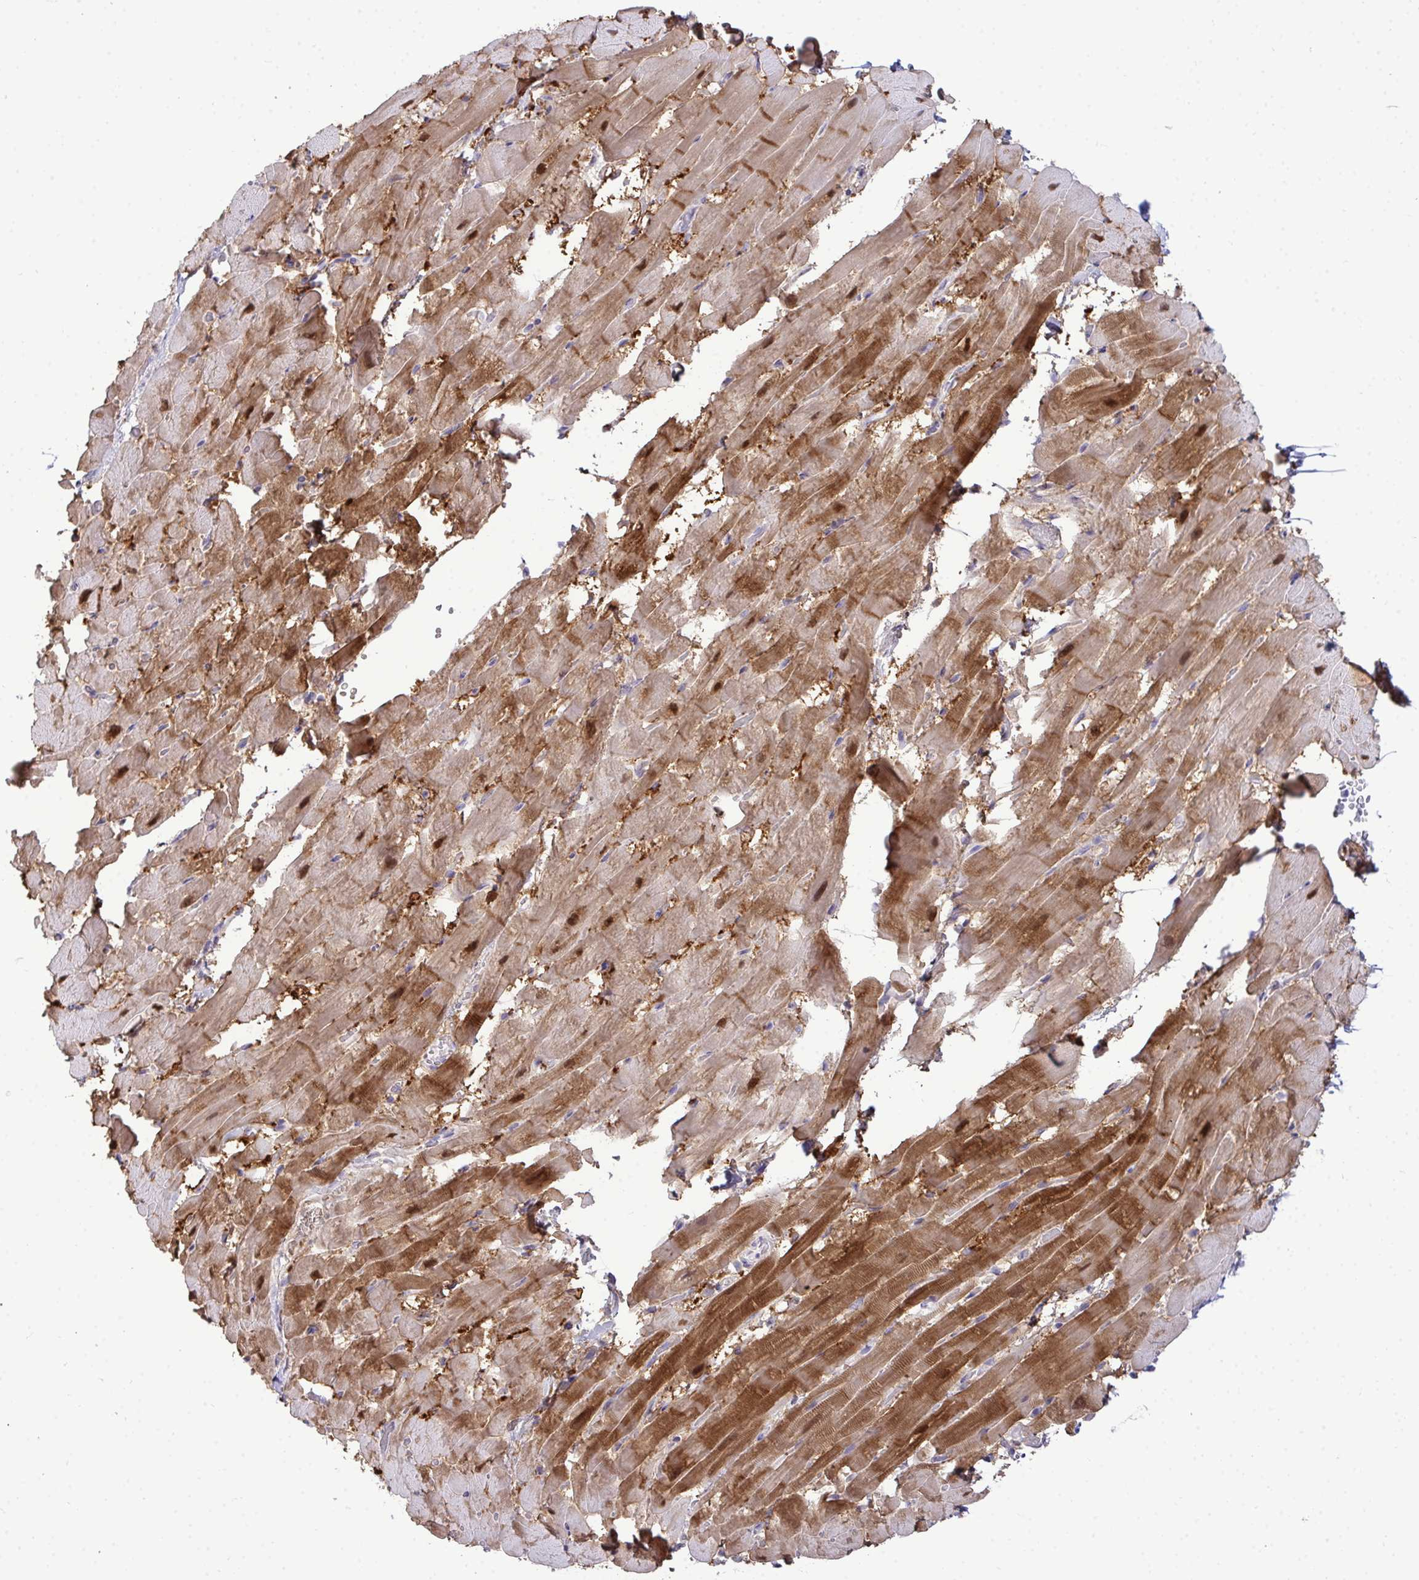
{"staining": {"intensity": "strong", "quantity": "25%-75%", "location": "cytoplasmic/membranous,nuclear"}, "tissue": "heart muscle", "cell_type": "Cardiomyocytes", "image_type": "normal", "snomed": [{"axis": "morphology", "description": "Normal tissue, NOS"}, {"axis": "topography", "description": "Heart"}], "caption": "Human heart muscle stained with a brown dye demonstrates strong cytoplasmic/membranous,nuclear positive expression in approximately 25%-75% of cardiomyocytes.", "gene": "HSPB6", "patient": {"sex": "male", "age": 37}}